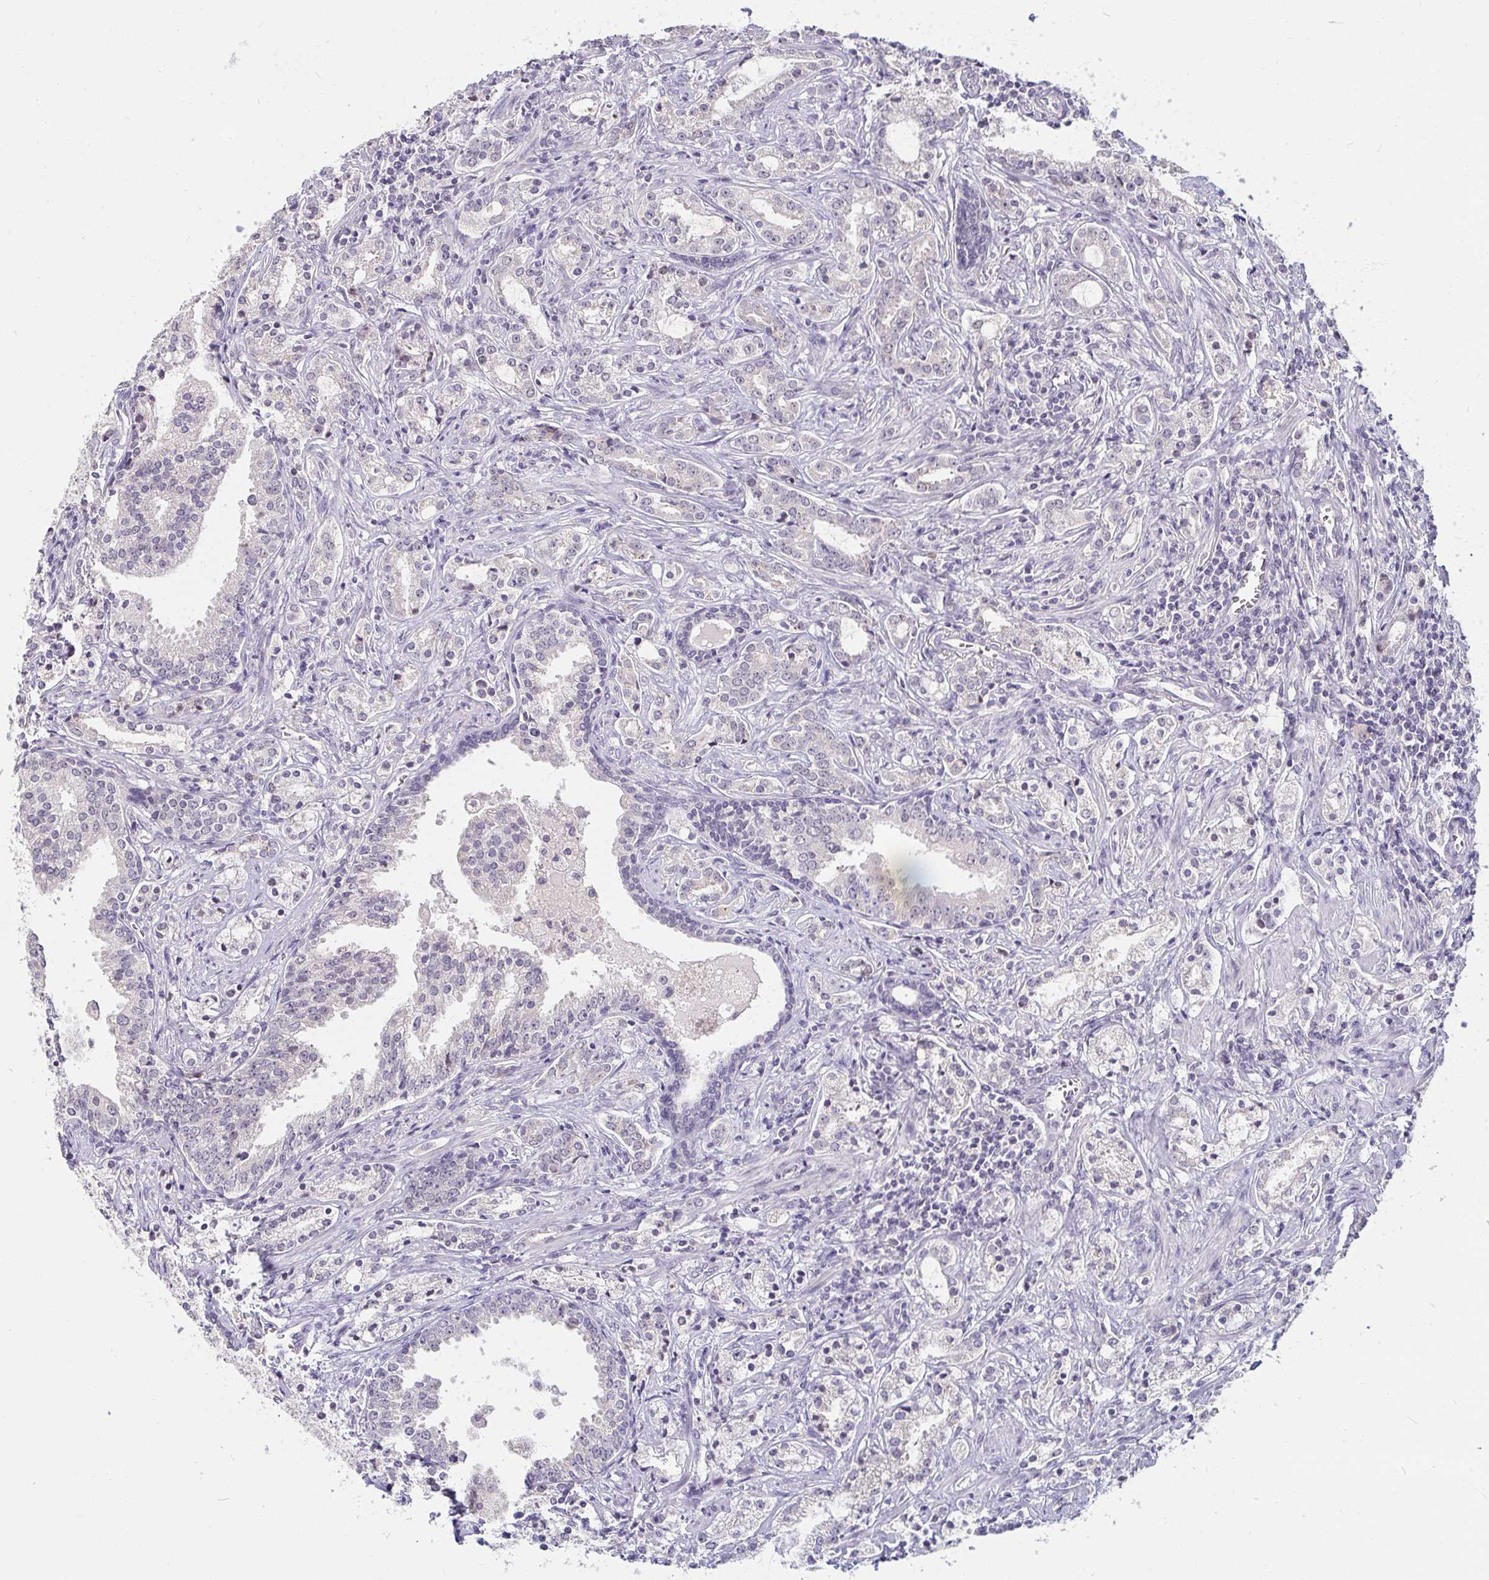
{"staining": {"intensity": "negative", "quantity": "none", "location": "none"}, "tissue": "prostate cancer", "cell_type": "Tumor cells", "image_type": "cancer", "snomed": [{"axis": "morphology", "description": "Adenocarcinoma, Medium grade"}, {"axis": "topography", "description": "Prostate"}], "caption": "This is an immunohistochemistry (IHC) photomicrograph of medium-grade adenocarcinoma (prostate). There is no positivity in tumor cells.", "gene": "DDN", "patient": {"sex": "male", "age": 57}}